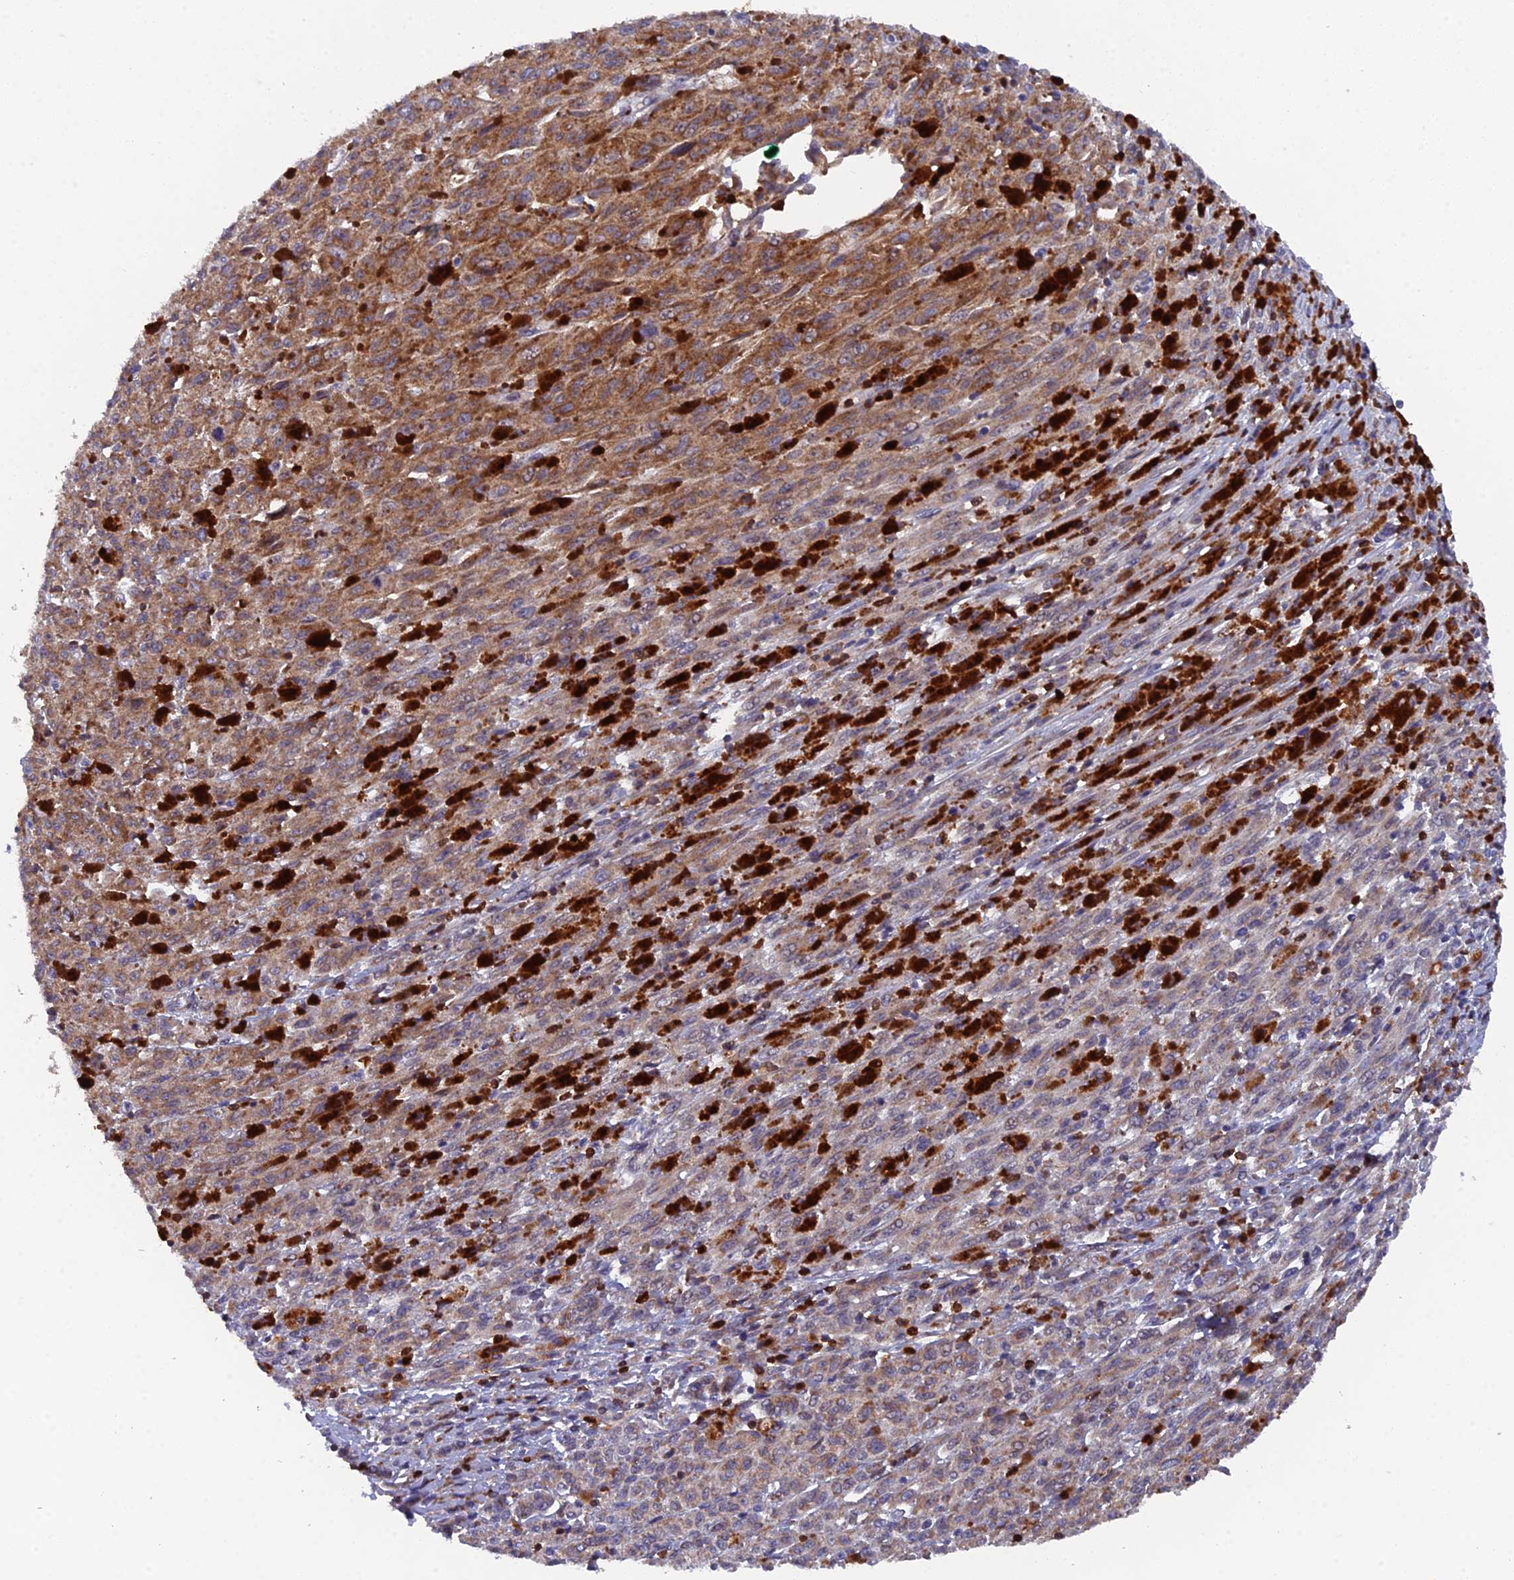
{"staining": {"intensity": "moderate", "quantity": ">75%", "location": "cytoplasmic/membranous"}, "tissue": "melanoma", "cell_type": "Tumor cells", "image_type": "cancer", "snomed": [{"axis": "morphology", "description": "Malignant melanoma, NOS"}, {"axis": "topography", "description": "Skin"}], "caption": "Tumor cells show medium levels of moderate cytoplasmic/membranous expression in approximately >75% of cells in human malignant melanoma. (Brightfield microscopy of DAB IHC at high magnification).", "gene": "GALK2", "patient": {"sex": "female", "age": 52}}